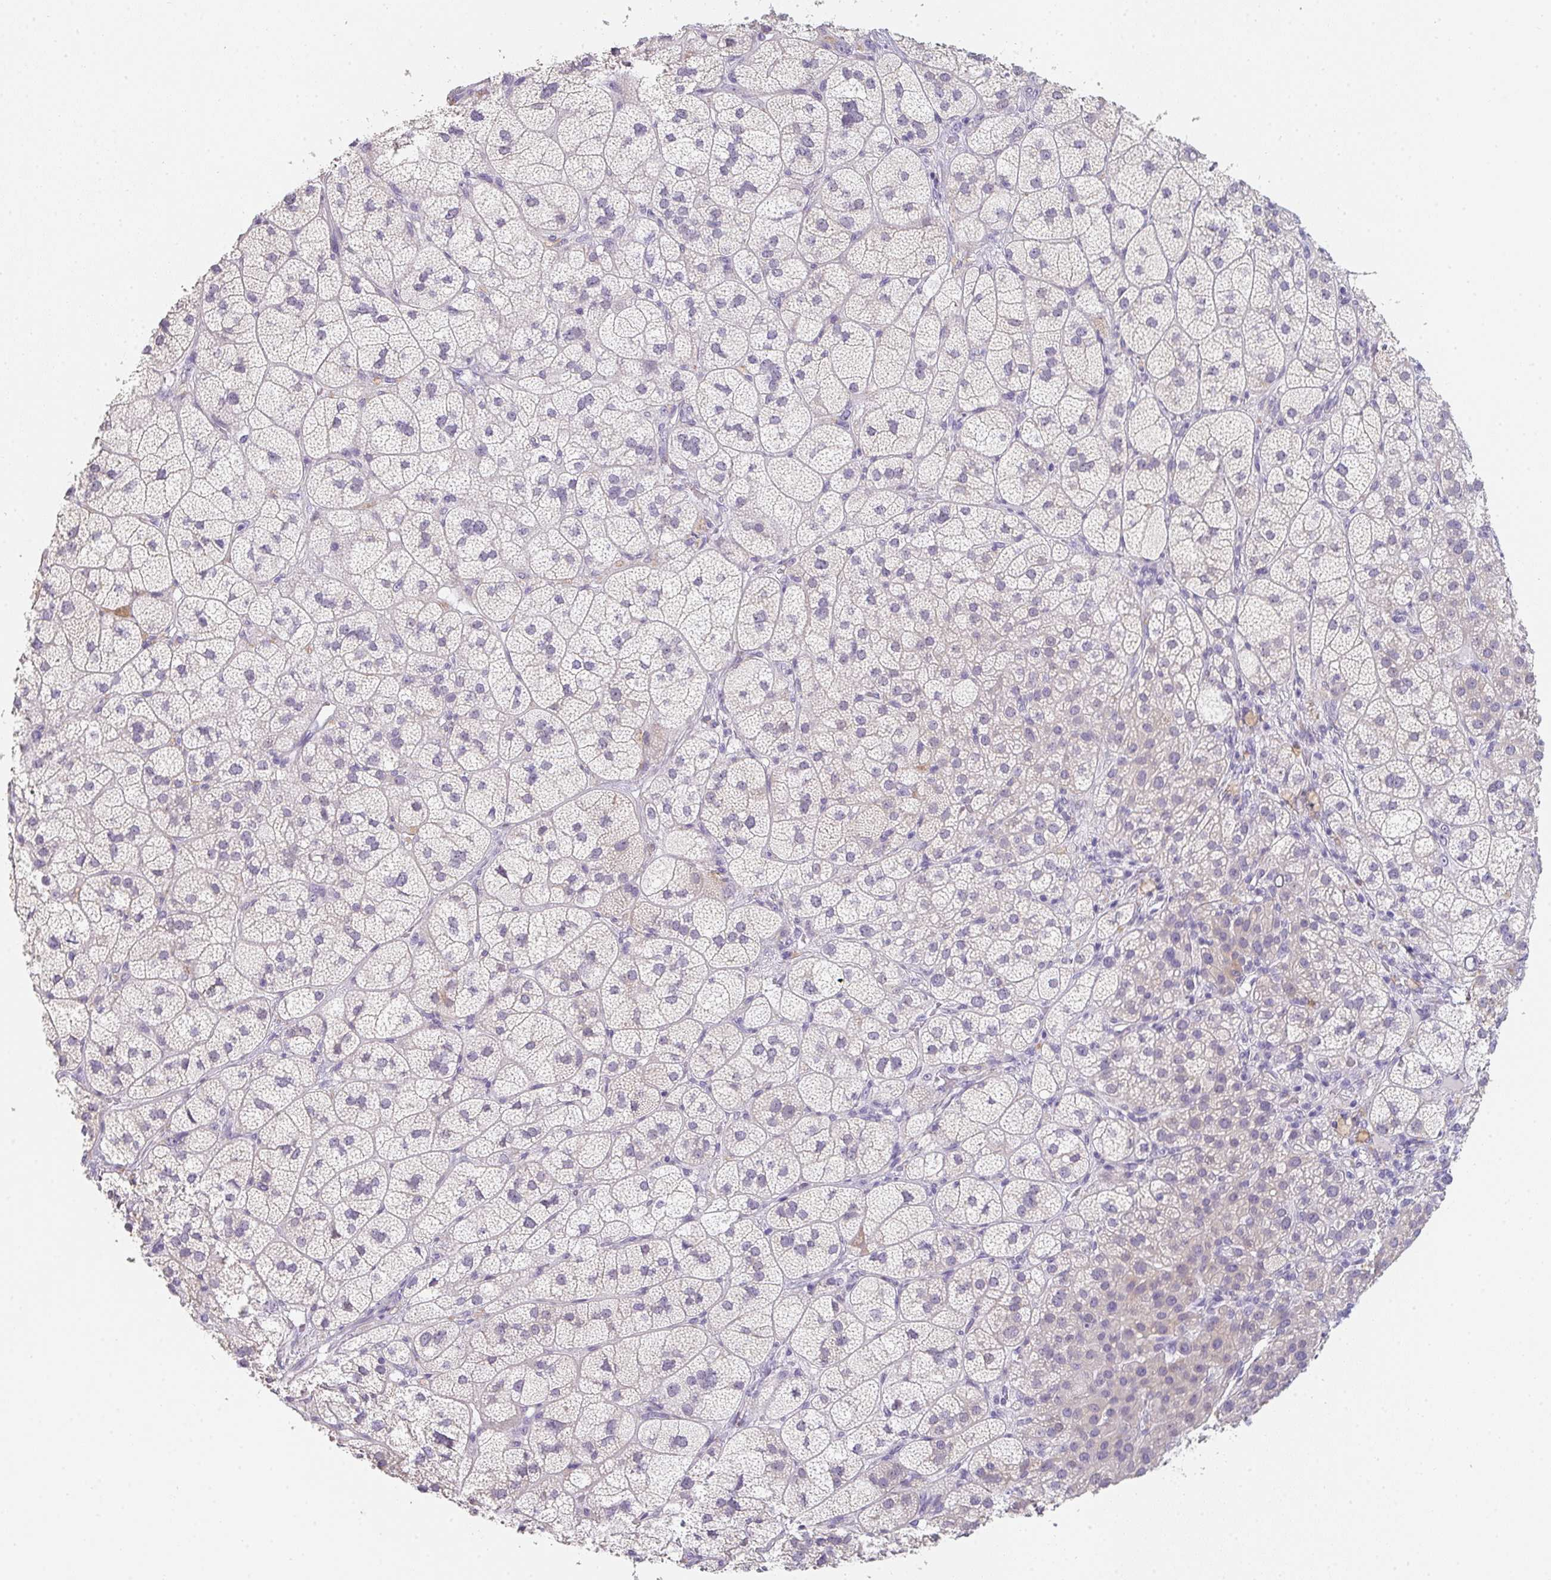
{"staining": {"intensity": "moderate", "quantity": "25%-75%", "location": "cytoplasmic/membranous"}, "tissue": "adrenal gland", "cell_type": "Glandular cells", "image_type": "normal", "snomed": [{"axis": "morphology", "description": "Normal tissue, NOS"}, {"axis": "topography", "description": "Adrenal gland"}], "caption": "The micrograph displays staining of benign adrenal gland, revealing moderate cytoplasmic/membranous protein staining (brown color) within glandular cells.", "gene": "C1QTNF8", "patient": {"sex": "female", "age": 60}}